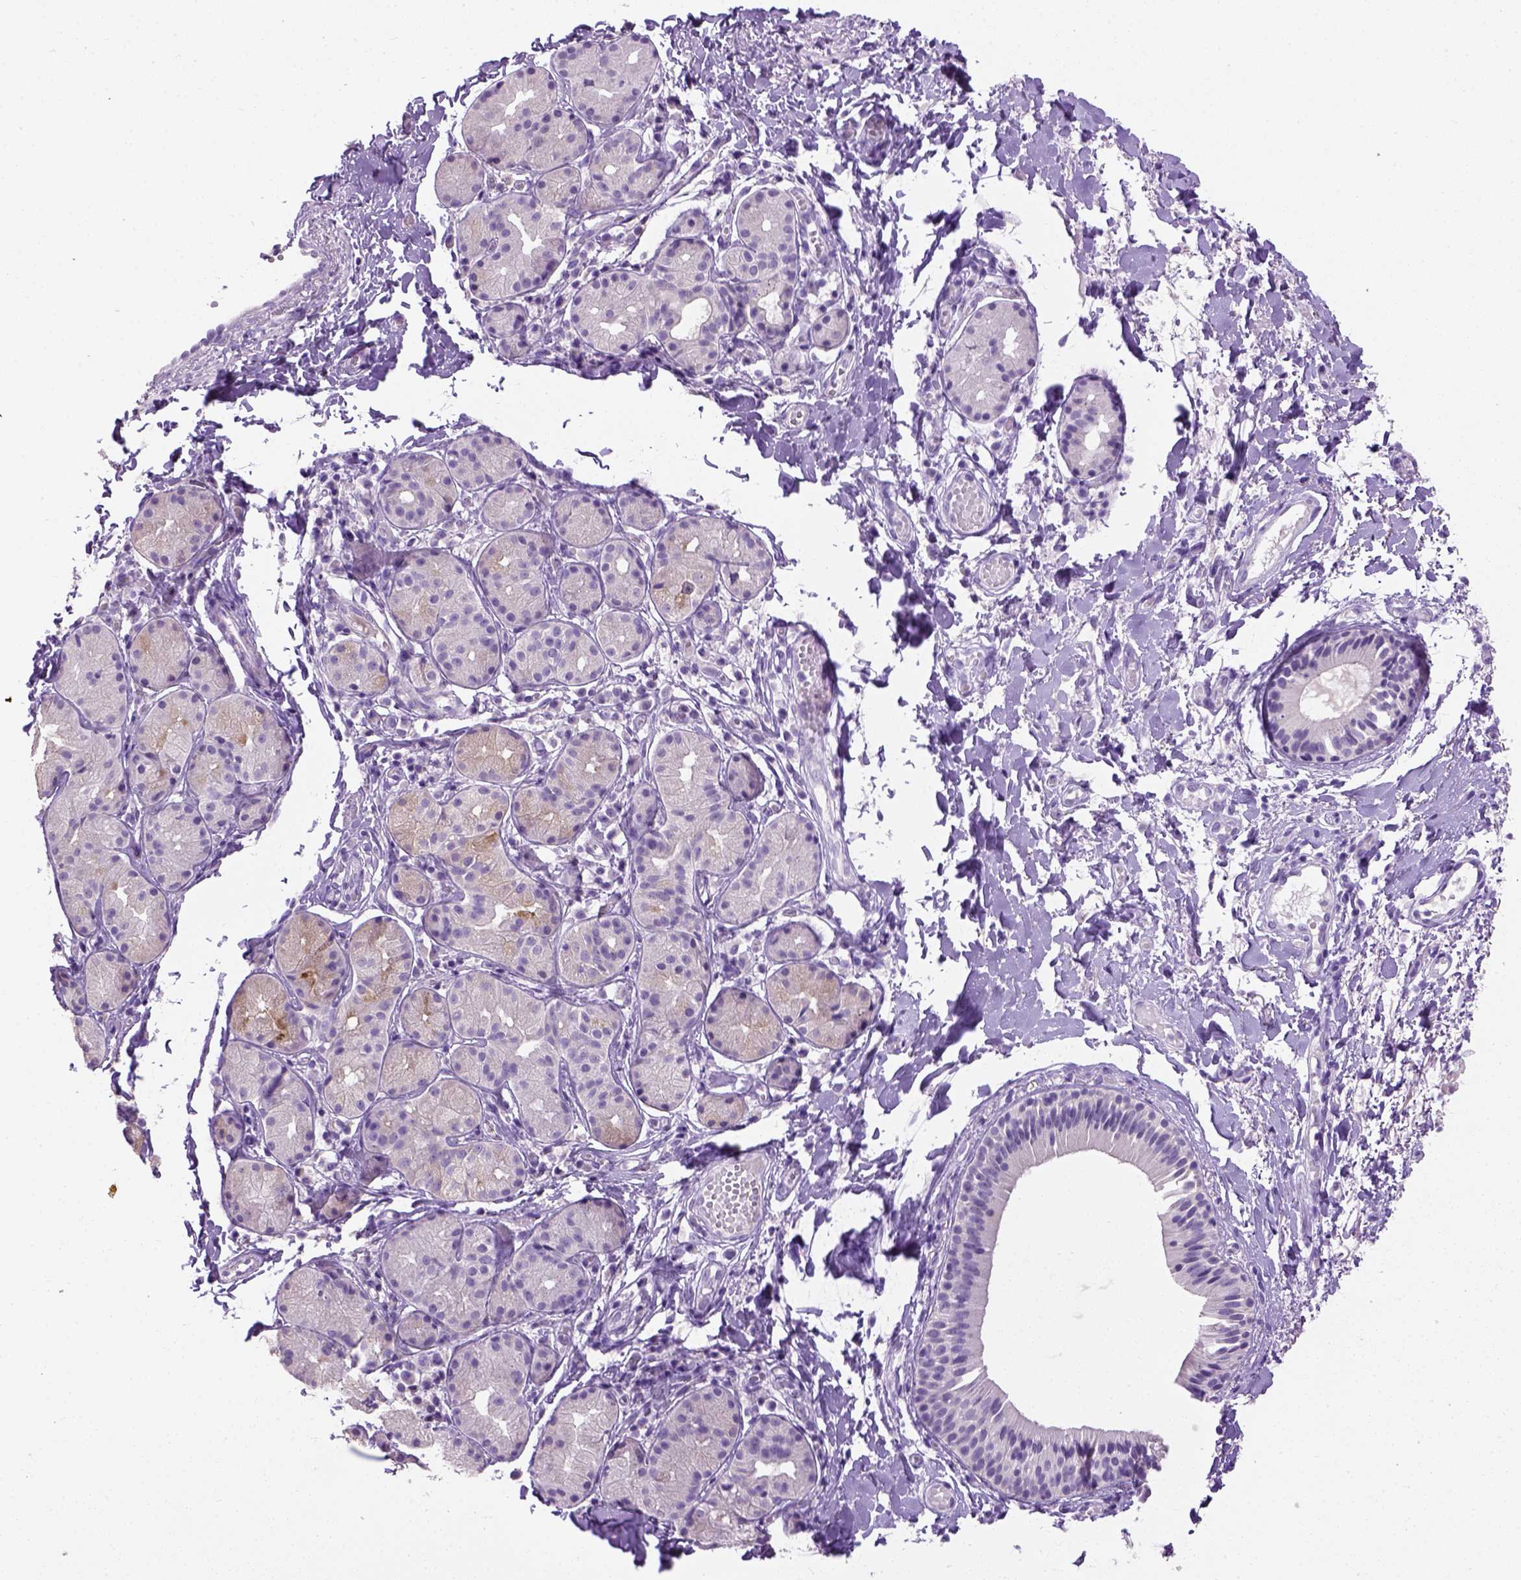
{"staining": {"intensity": "negative", "quantity": "none", "location": "none"}, "tissue": "nasopharynx", "cell_type": "Respiratory epithelial cells", "image_type": "normal", "snomed": [{"axis": "morphology", "description": "Normal tissue, NOS"}, {"axis": "morphology", "description": "Basal cell carcinoma"}, {"axis": "topography", "description": "Cartilage tissue"}, {"axis": "topography", "description": "Nasopharynx"}, {"axis": "topography", "description": "Oral tissue"}], "caption": "High power microscopy image of an immunohistochemistry micrograph of benign nasopharynx, revealing no significant staining in respiratory epithelial cells.", "gene": "CYP24A1", "patient": {"sex": "female", "age": 77}}